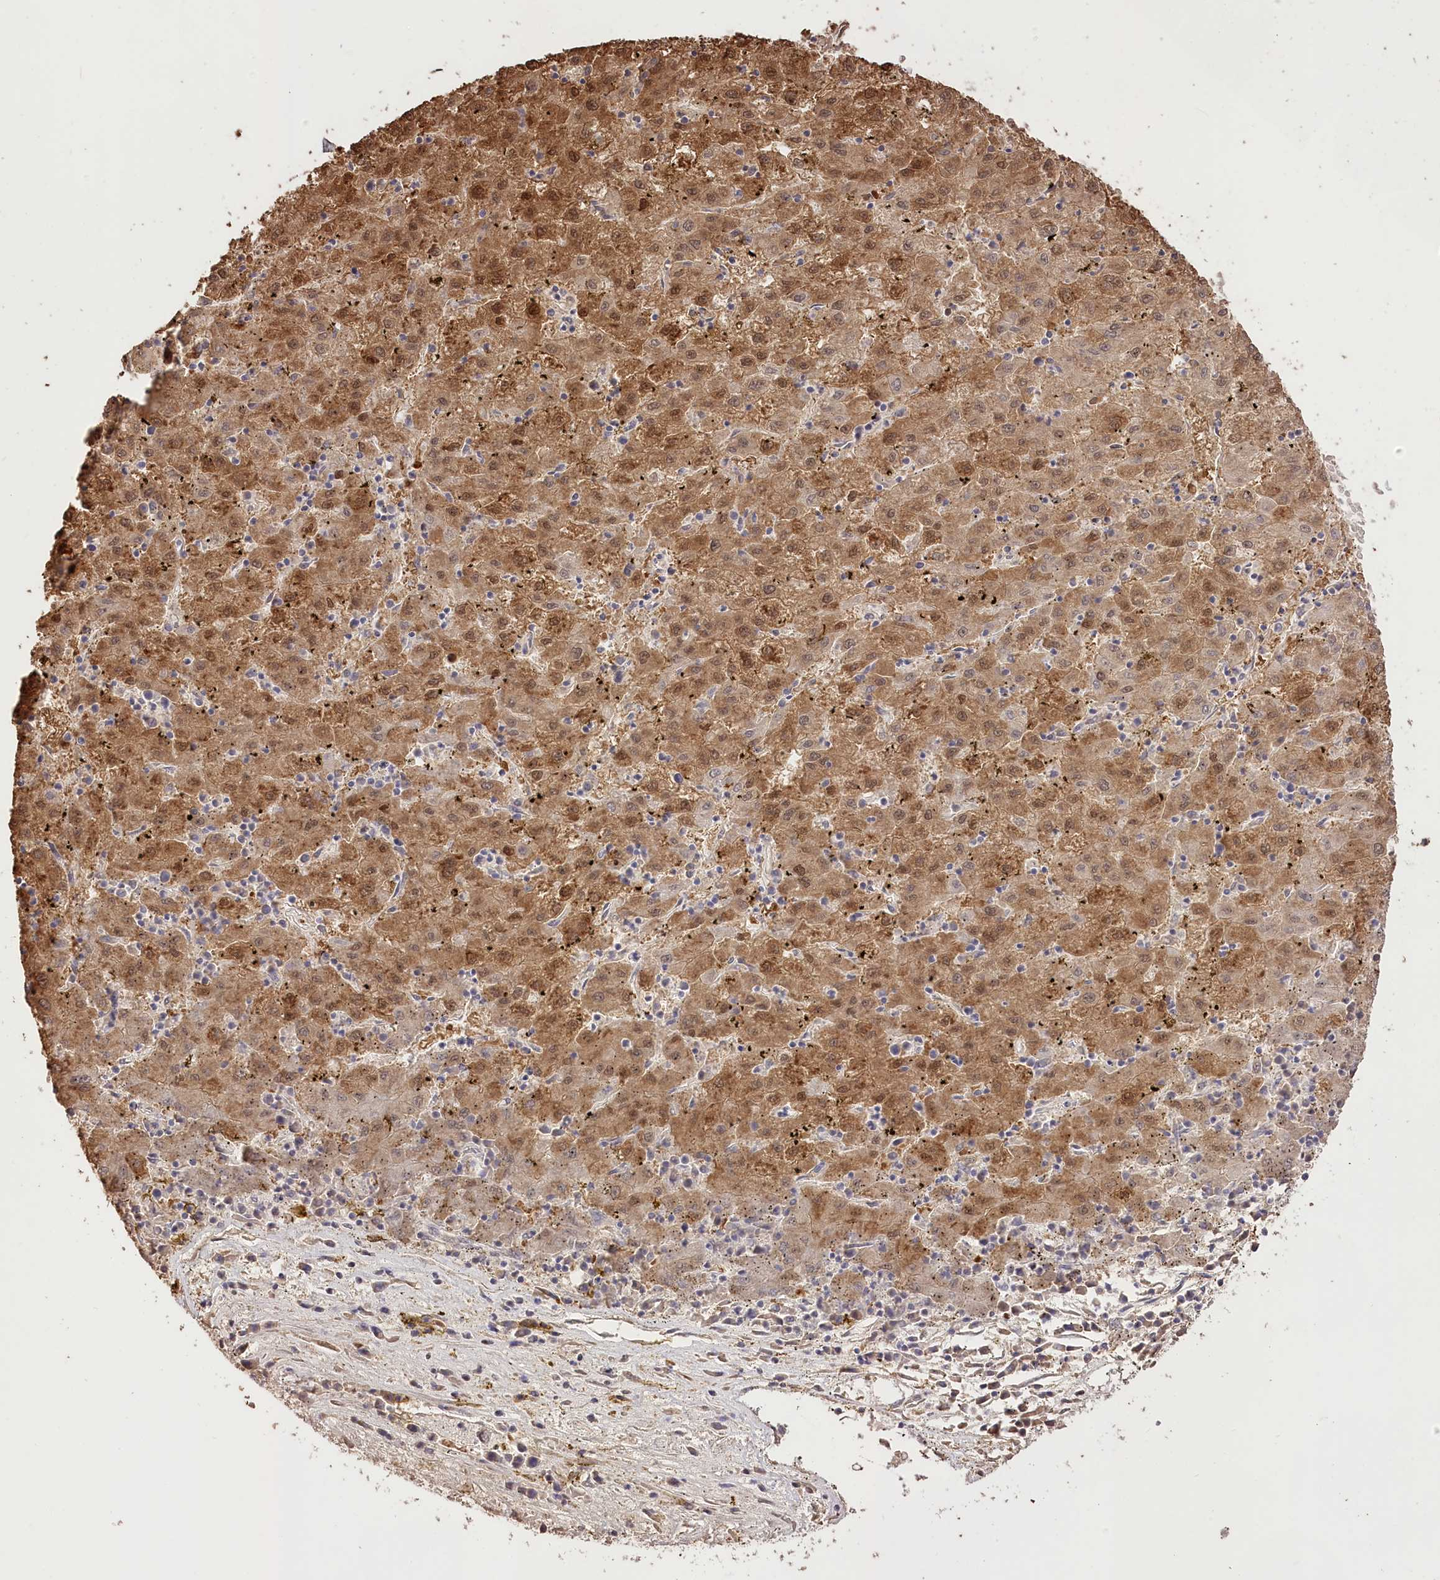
{"staining": {"intensity": "moderate", "quantity": ">75%", "location": "cytoplasmic/membranous,nuclear"}, "tissue": "liver cancer", "cell_type": "Tumor cells", "image_type": "cancer", "snomed": [{"axis": "morphology", "description": "Carcinoma, Hepatocellular, NOS"}, {"axis": "topography", "description": "Liver"}], "caption": "Immunohistochemistry of liver hepatocellular carcinoma shows medium levels of moderate cytoplasmic/membranous and nuclear positivity in about >75% of tumor cells.", "gene": "R3HDM2", "patient": {"sex": "male", "age": 72}}